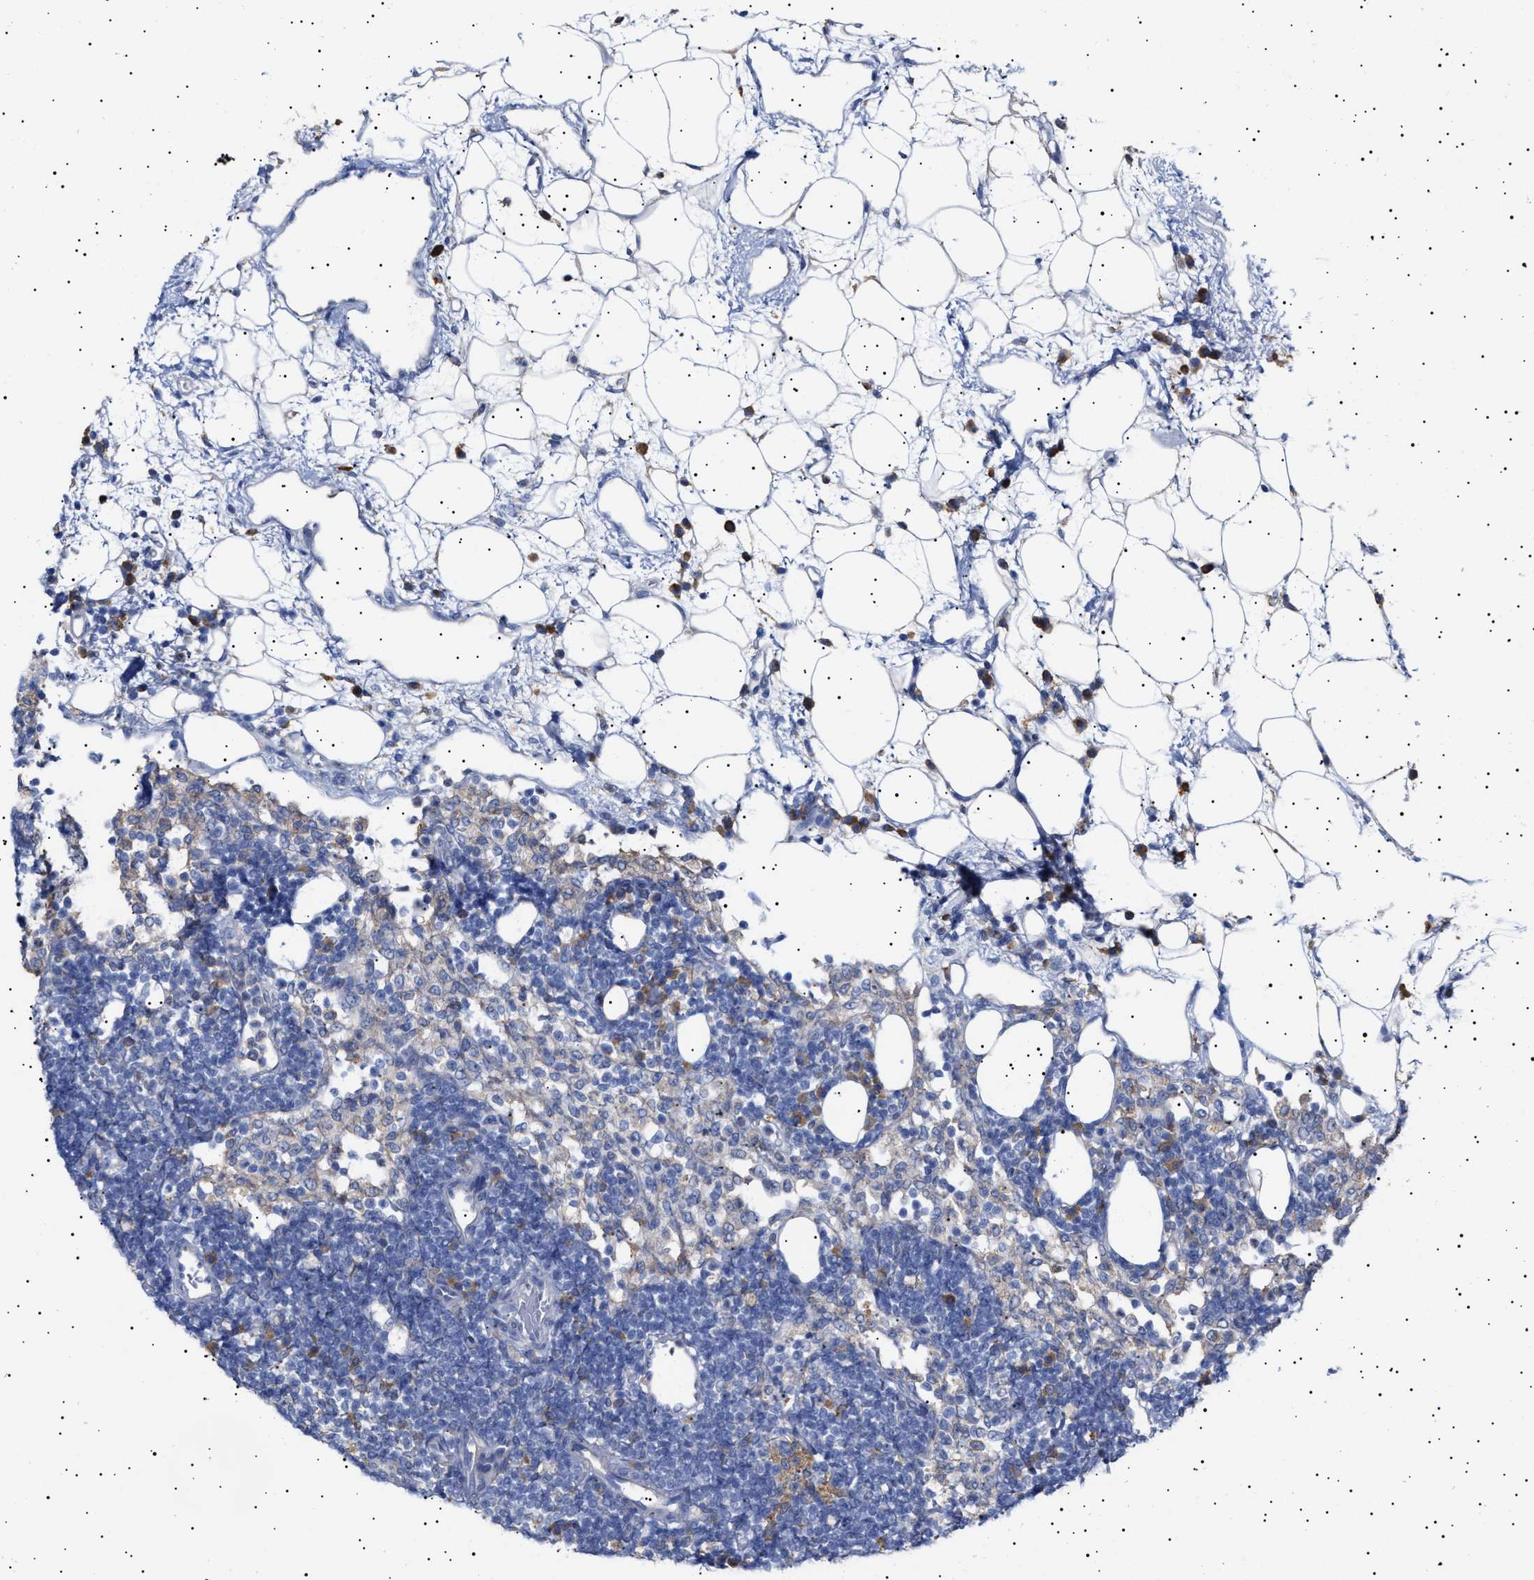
{"staining": {"intensity": "negative", "quantity": "none", "location": "none"}, "tissue": "lymph node", "cell_type": "Germinal center cells", "image_type": "normal", "snomed": [{"axis": "morphology", "description": "Normal tissue, NOS"}, {"axis": "morphology", "description": "Carcinoid, malignant, NOS"}, {"axis": "topography", "description": "Lymph node"}], "caption": "High magnification brightfield microscopy of normal lymph node stained with DAB (brown) and counterstained with hematoxylin (blue): germinal center cells show no significant expression.", "gene": "ERCC6L2", "patient": {"sex": "male", "age": 47}}